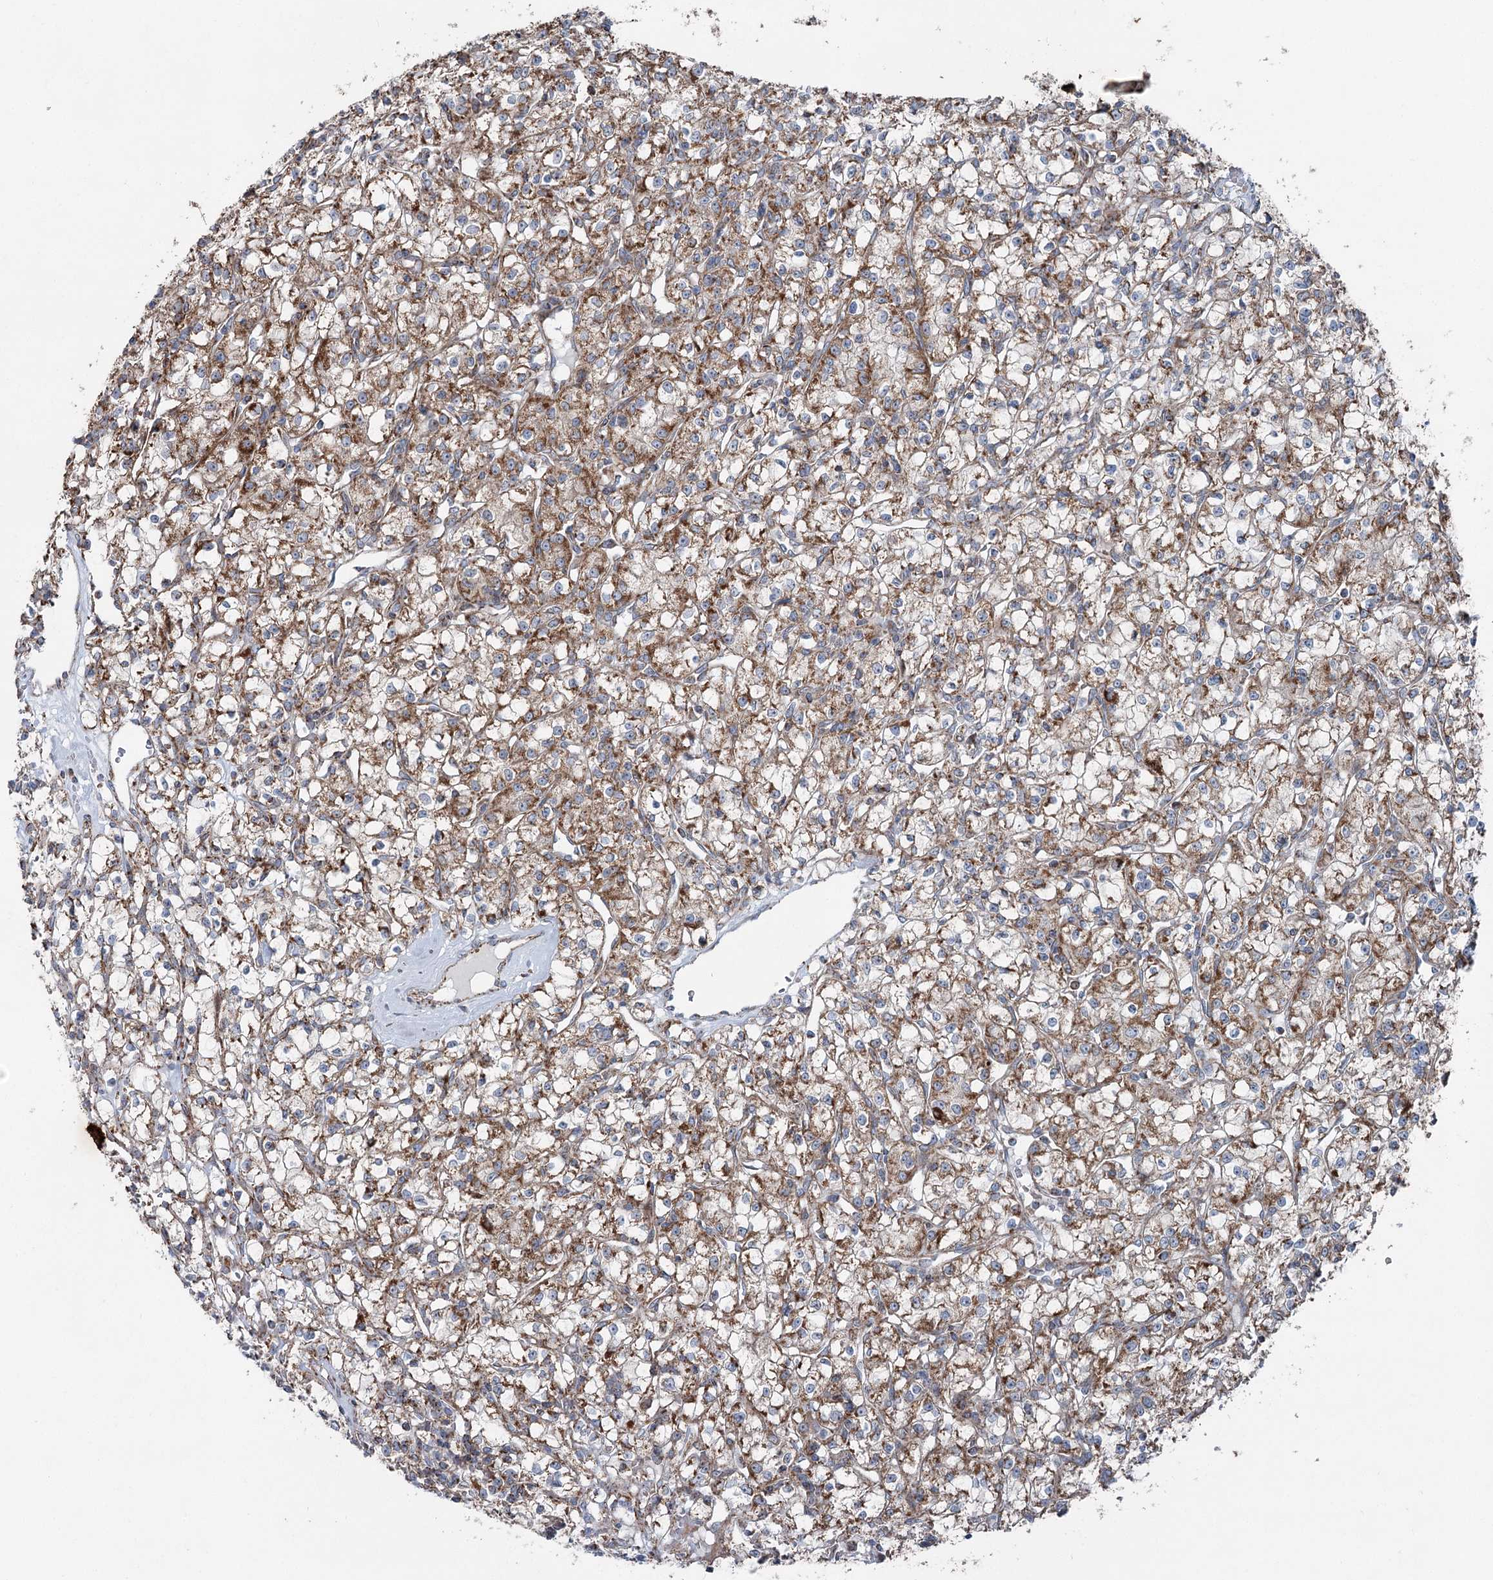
{"staining": {"intensity": "moderate", "quantity": ">75%", "location": "cytoplasmic/membranous"}, "tissue": "renal cancer", "cell_type": "Tumor cells", "image_type": "cancer", "snomed": [{"axis": "morphology", "description": "Adenocarcinoma, NOS"}, {"axis": "topography", "description": "Kidney"}], "caption": "Immunohistochemical staining of human adenocarcinoma (renal) exhibits moderate cytoplasmic/membranous protein expression in about >75% of tumor cells.", "gene": "UCN3", "patient": {"sex": "female", "age": 59}}